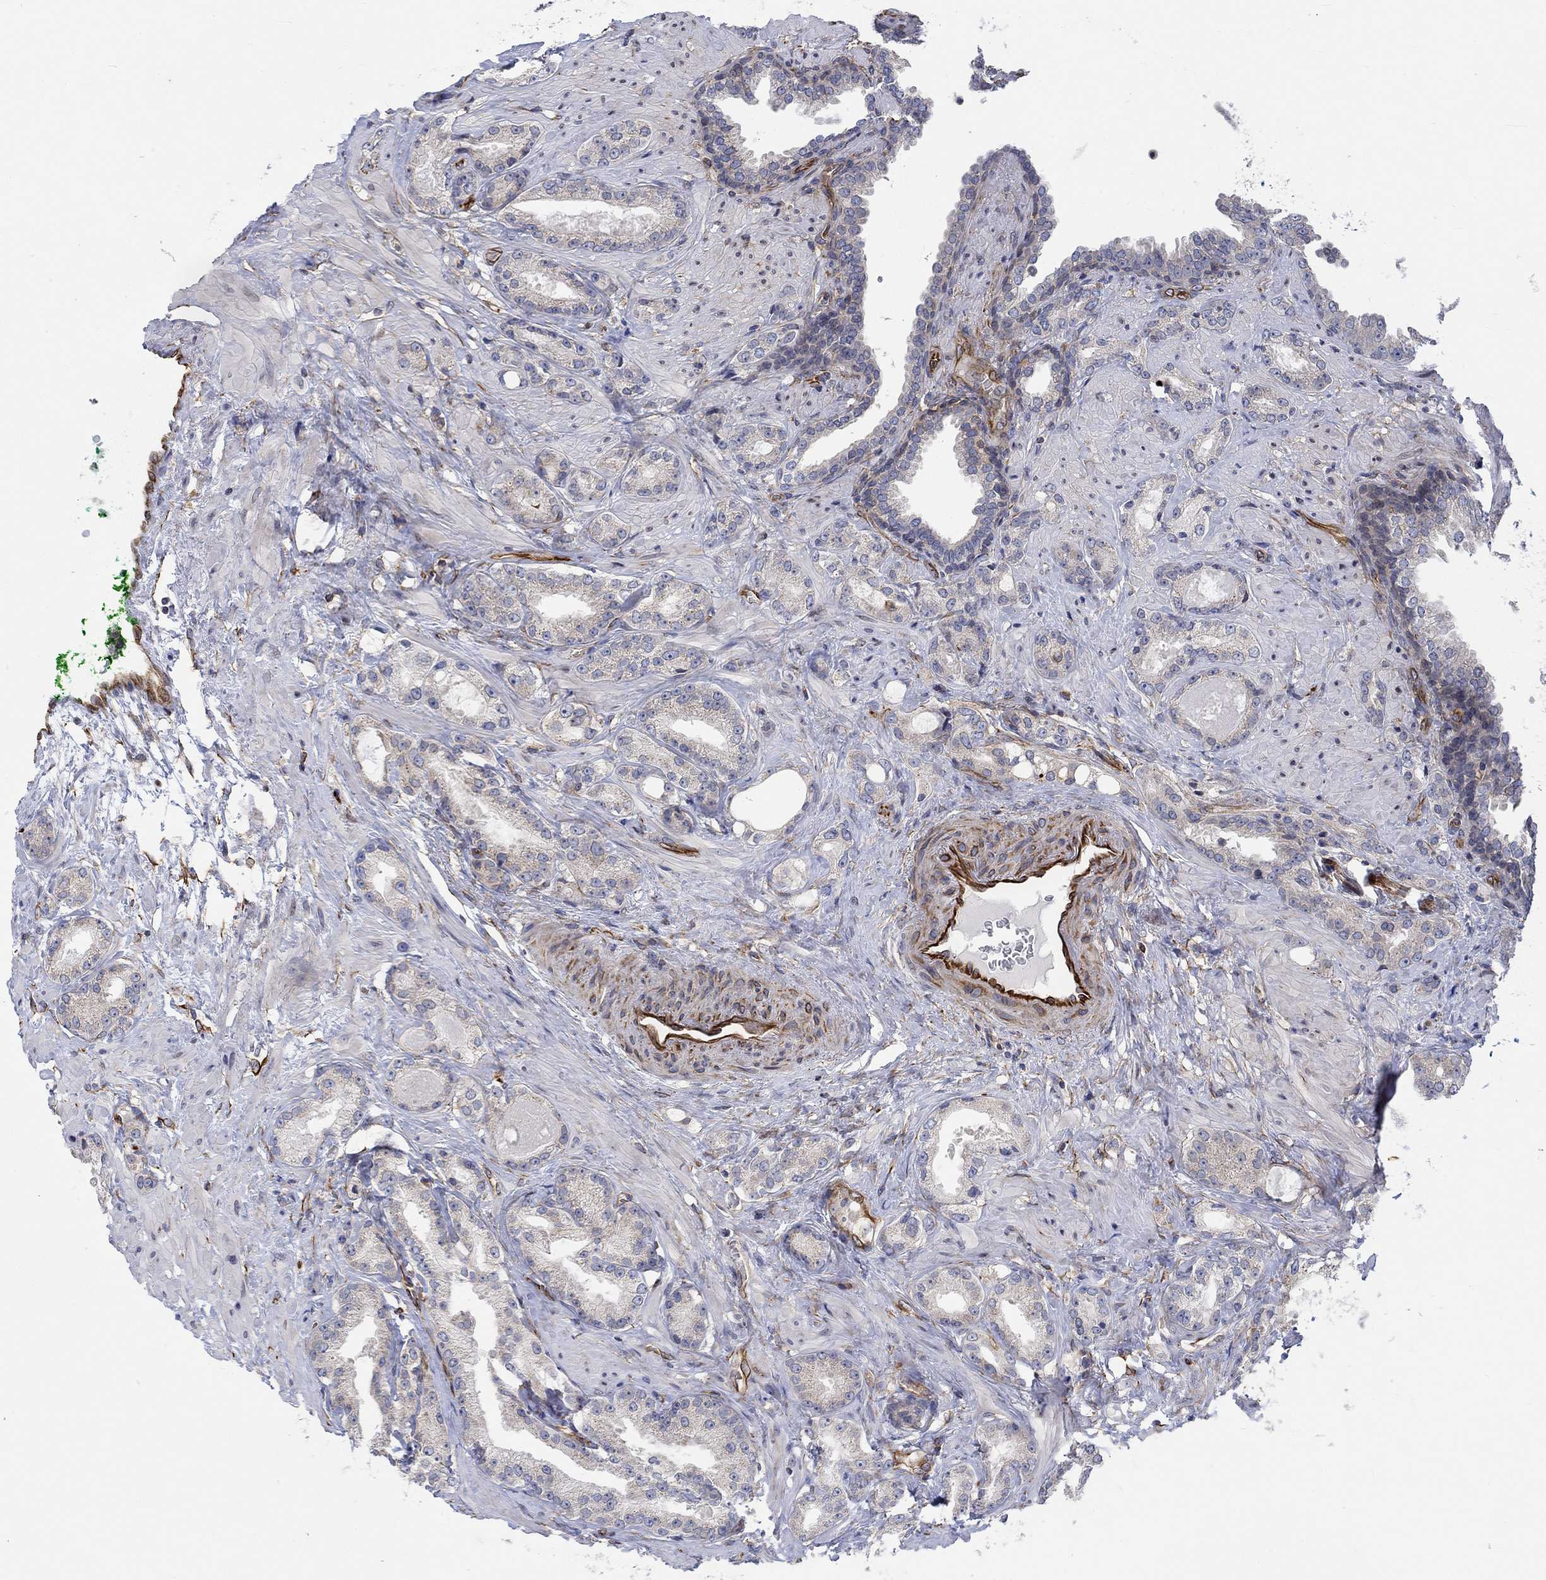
{"staining": {"intensity": "negative", "quantity": "none", "location": "none"}, "tissue": "prostate cancer", "cell_type": "Tumor cells", "image_type": "cancer", "snomed": [{"axis": "morphology", "description": "Adenocarcinoma, Low grade"}, {"axis": "topography", "description": "Prostate"}], "caption": "There is no significant positivity in tumor cells of prostate cancer (adenocarcinoma (low-grade)).", "gene": "CAMK1D", "patient": {"sex": "male", "age": 68}}